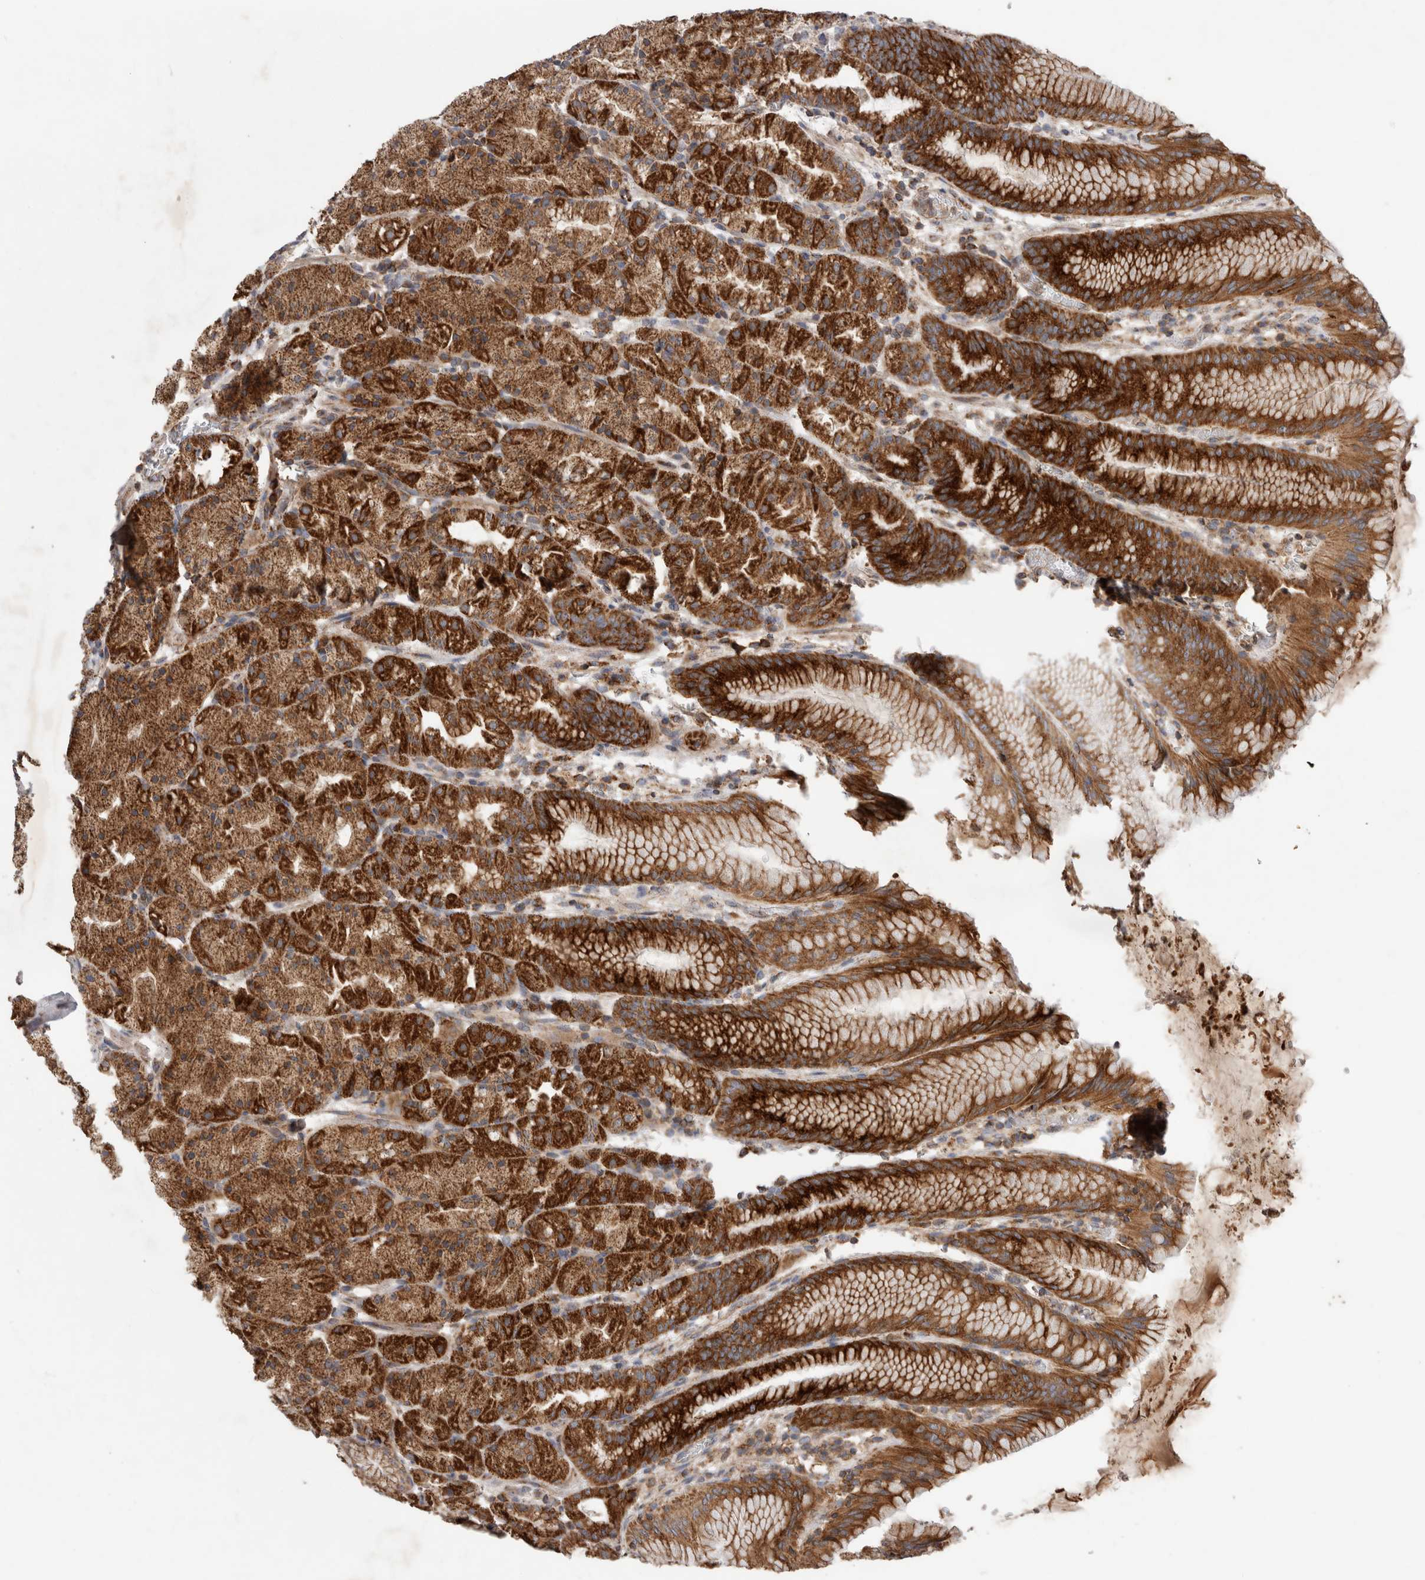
{"staining": {"intensity": "strong", "quantity": ">75%", "location": "cytoplasmic/membranous"}, "tissue": "stomach", "cell_type": "Glandular cells", "image_type": "normal", "snomed": [{"axis": "morphology", "description": "Normal tissue, NOS"}, {"axis": "topography", "description": "Stomach, upper"}], "caption": "Immunohistochemistry (IHC) (DAB (3,3'-diaminobenzidine)) staining of benign human stomach exhibits strong cytoplasmic/membranous protein staining in about >75% of glandular cells.", "gene": "KIF21B", "patient": {"sex": "male", "age": 48}}